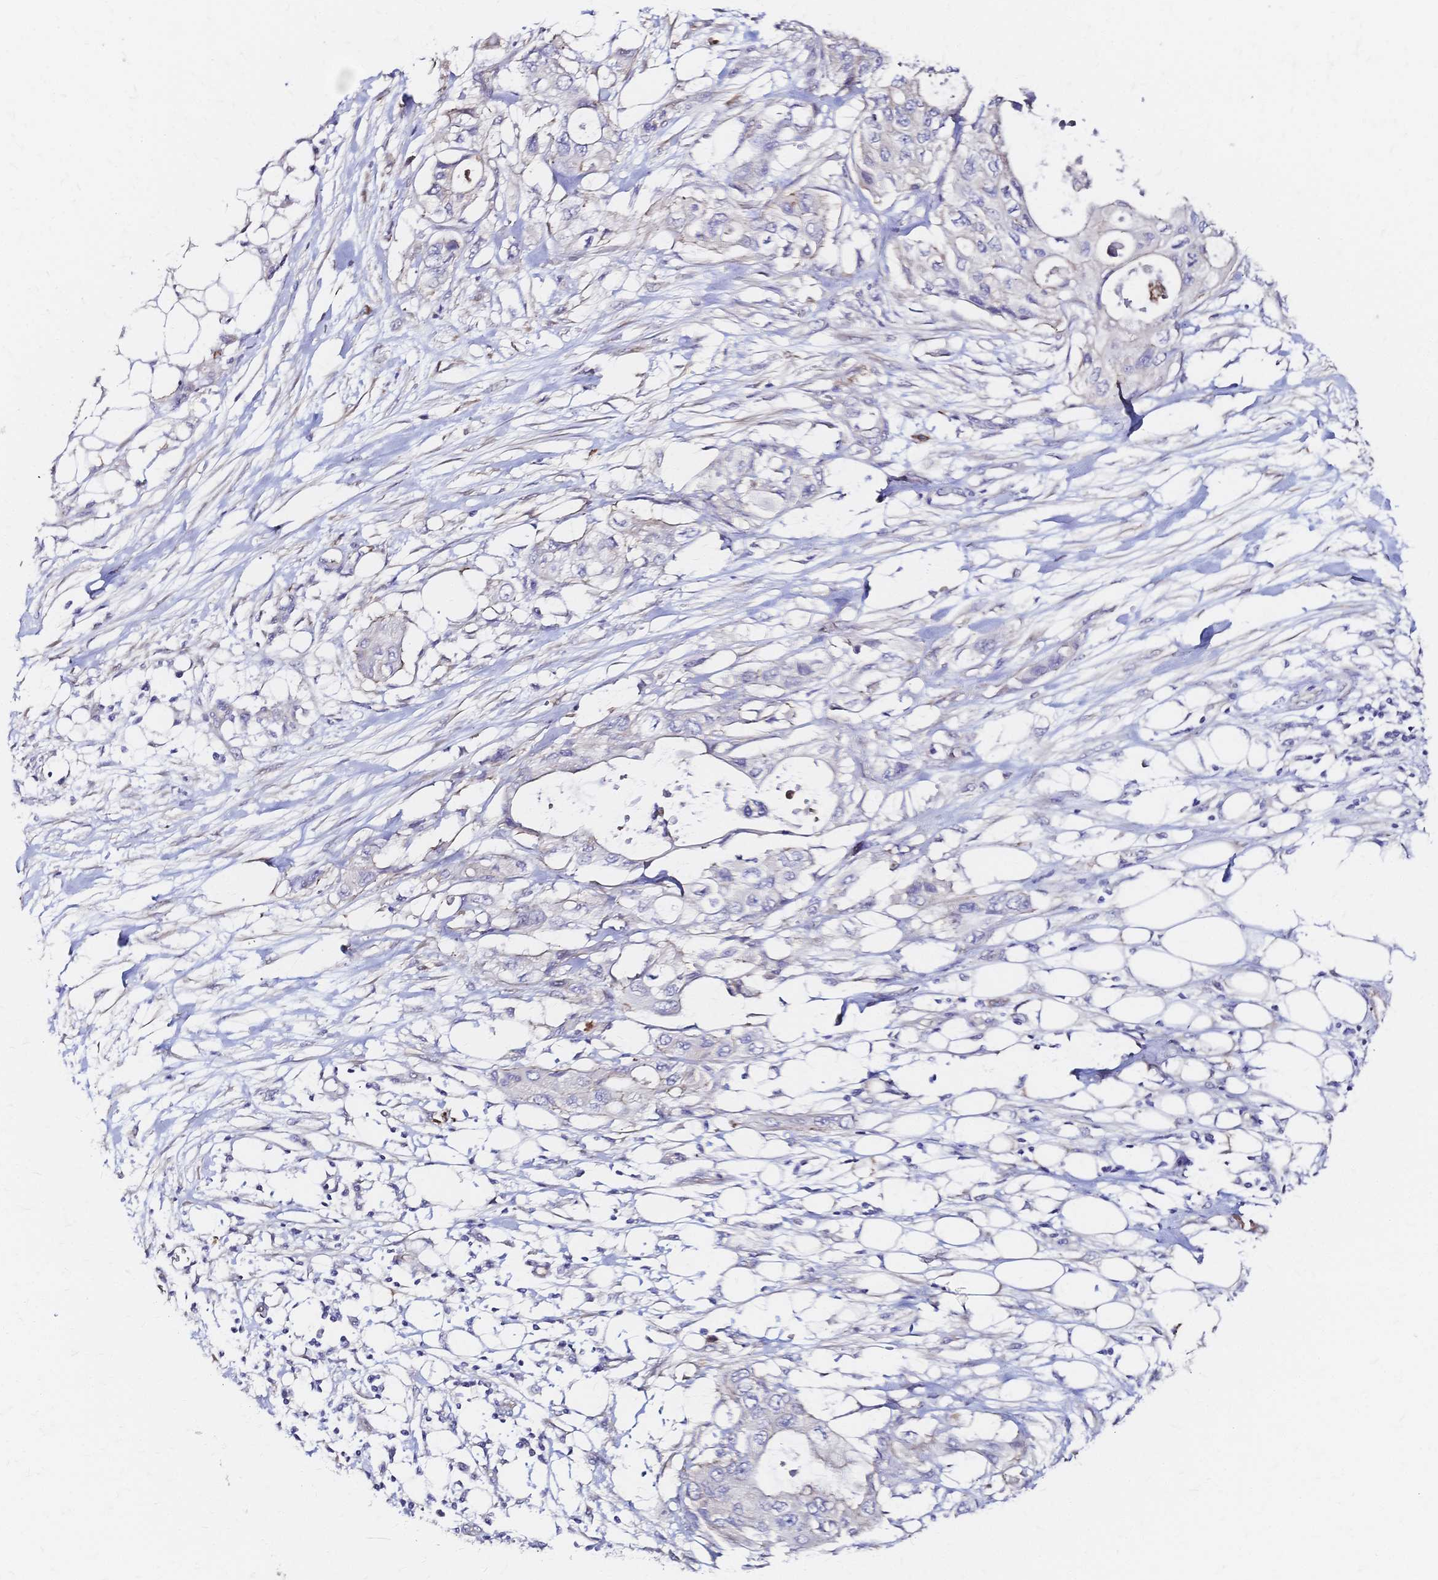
{"staining": {"intensity": "negative", "quantity": "none", "location": "none"}, "tissue": "pancreatic cancer", "cell_type": "Tumor cells", "image_type": "cancer", "snomed": [{"axis": "morphology", "description": "Adenocarcinoma, NOS"}, {"axis": "topography", "description": "Pancreas"}], "caption": "An image of adenocarcinoma (pancreatic) stained for a protein displays no brown staining in tumor cells. (Stains: DAB (3,3'-diaminobenzidine) IHC with hematoxylin counter stain, Microscopy: brightfield microscopy at high magnification).", "gene": "SLC5A1", "patient": {"sex": "female", "age": 63}}